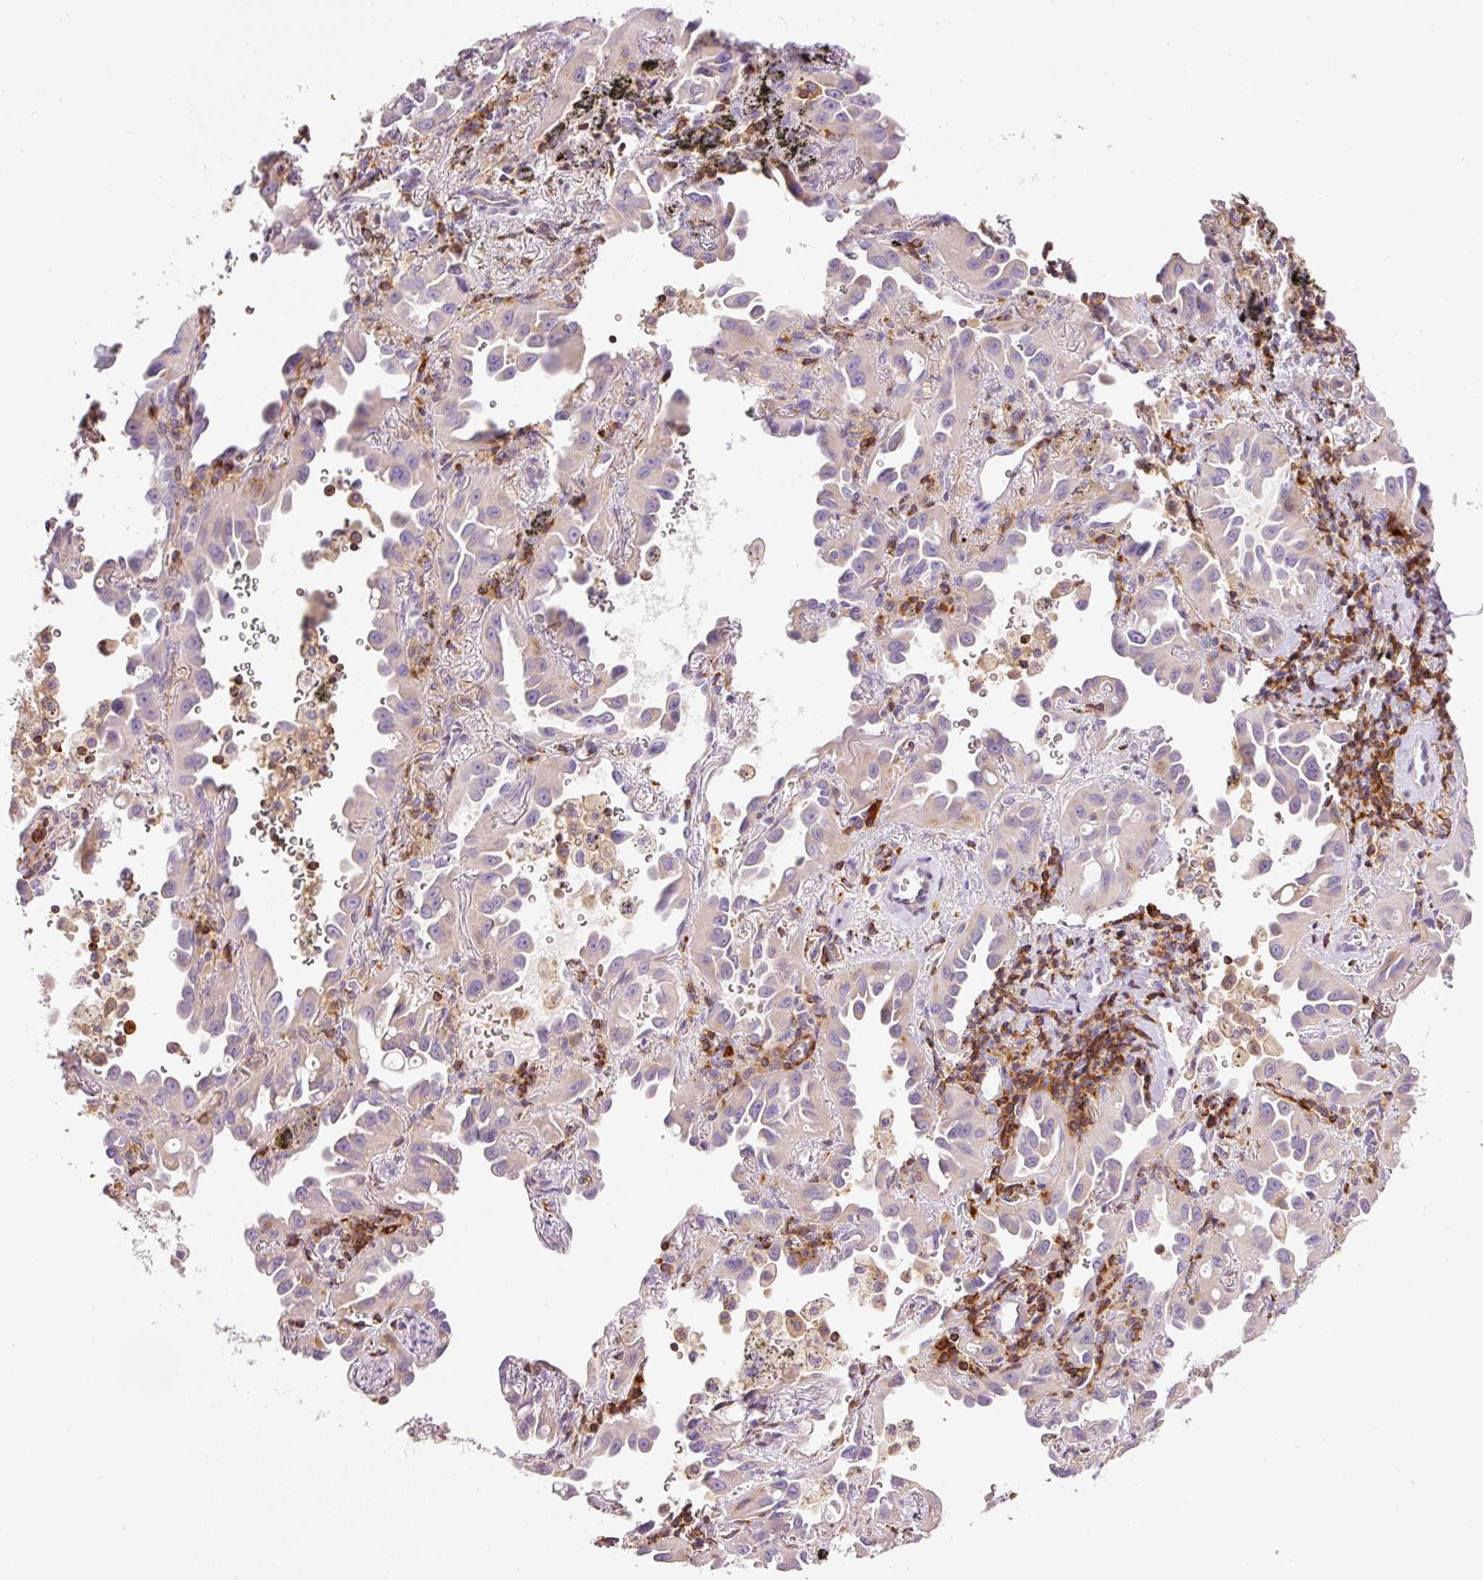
{"staining": {"intensity": "weak", "quantity": "<25%", "location": "cytoplasmic/membranous"}, "tissue": "lung cancer", "cell_type": "Tumor cells", "image_type": "cancer", "snomed": [{"axis": "morphology", "description": "Adenocarcinoma, NOS"}, {"axis": "topography", "description": "Lung"}], "caption": "An image of lung cancer stained for a protein reveals no brown staining in tumor cells.", "gene": "DOK6", "patient": {"sex": "male", "age": 68}}